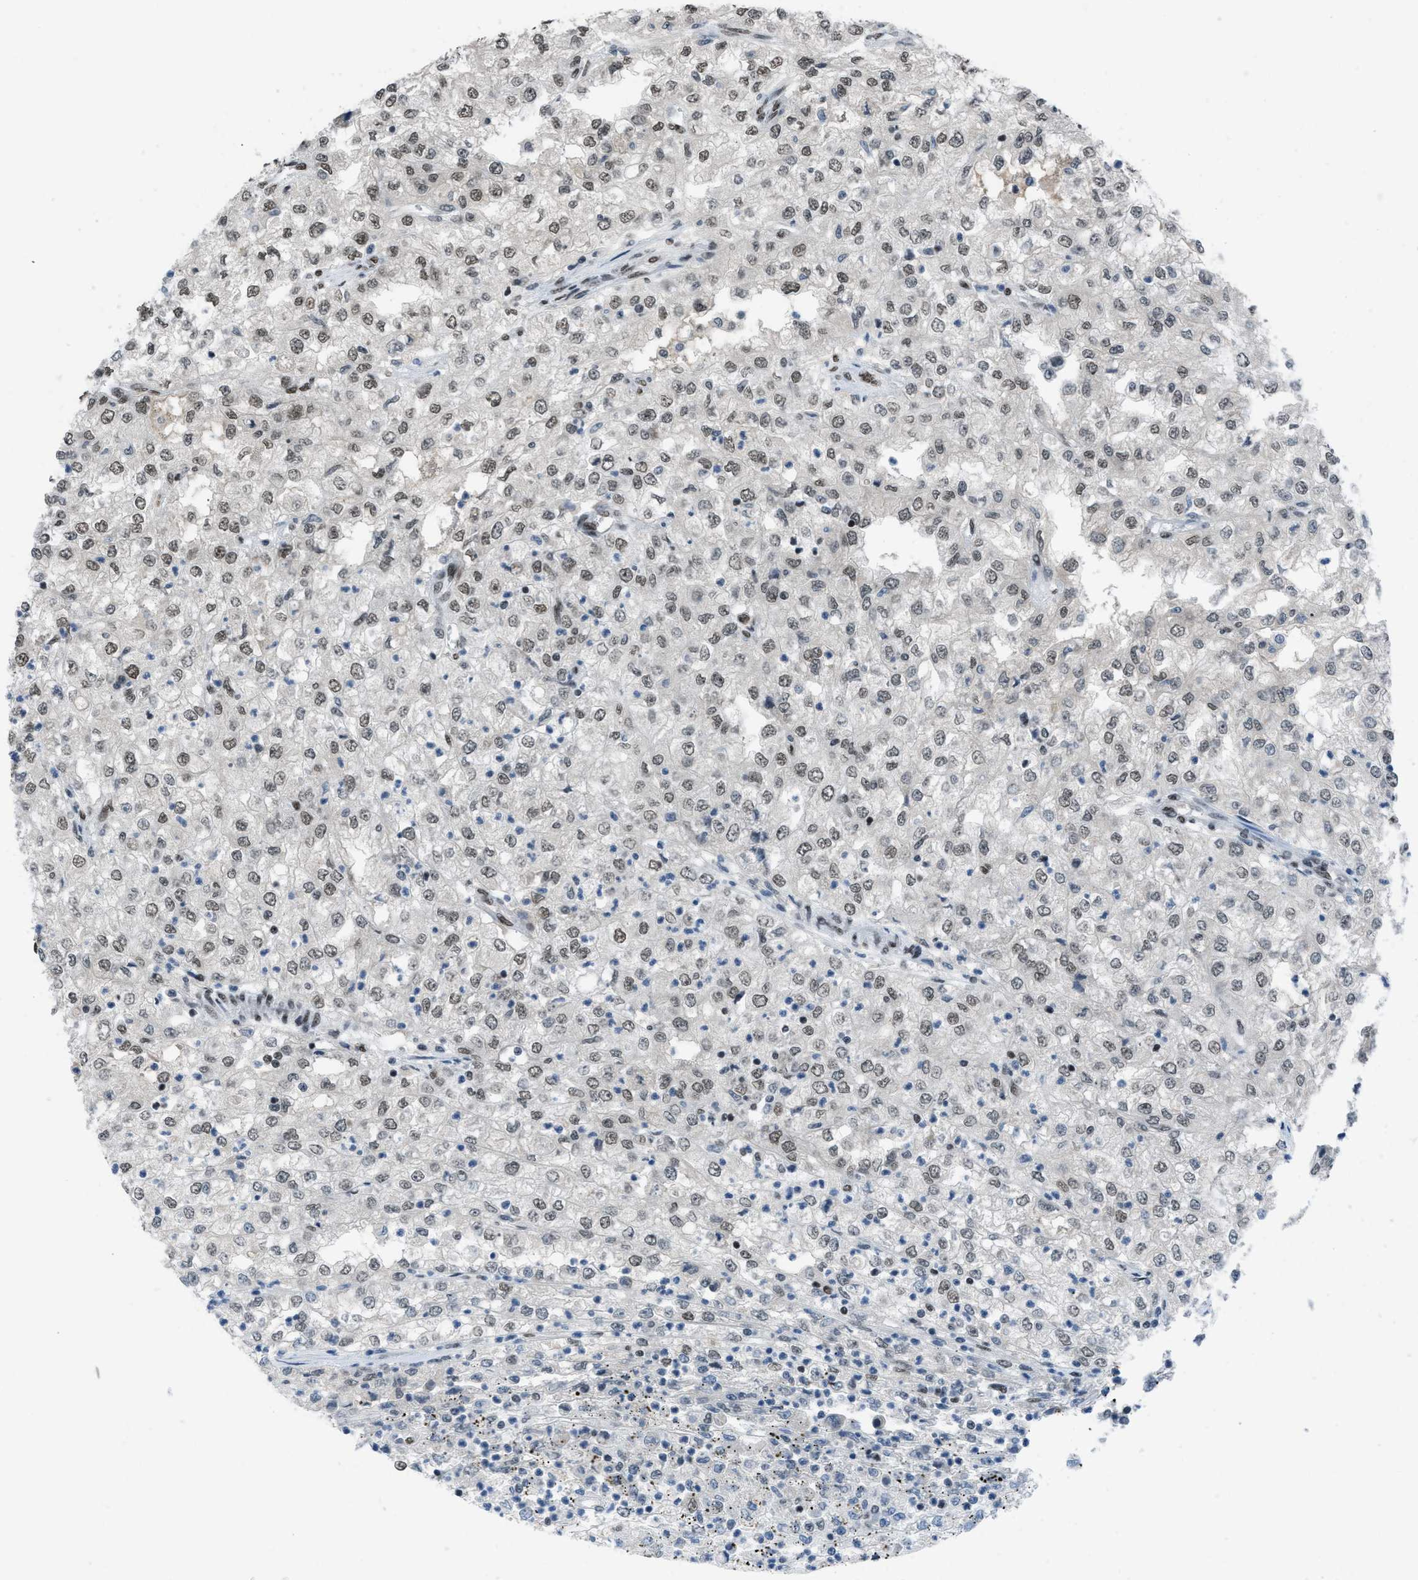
{"staining": {"intensity": "weak", "quantity": ">75%", "location": "nuclear"}, "tissue": "renal cancer", "cell_type": "Tumor cells", "image_type": "cancer", "snomed": [{"axis": "morphology", "description": "Adenocarcinoma, NOS"}, {"axis": "topography", "description": "Kidney"}], "caption": "A histopathology image showing weak nuclear positivity in about >75% of tumor cells in renal cancer (adenocarcinoma), as visualized by brown immunohistochemical staining.", "gene": "GATAD2B", "patient": {"sex": "female", "age": 54}}